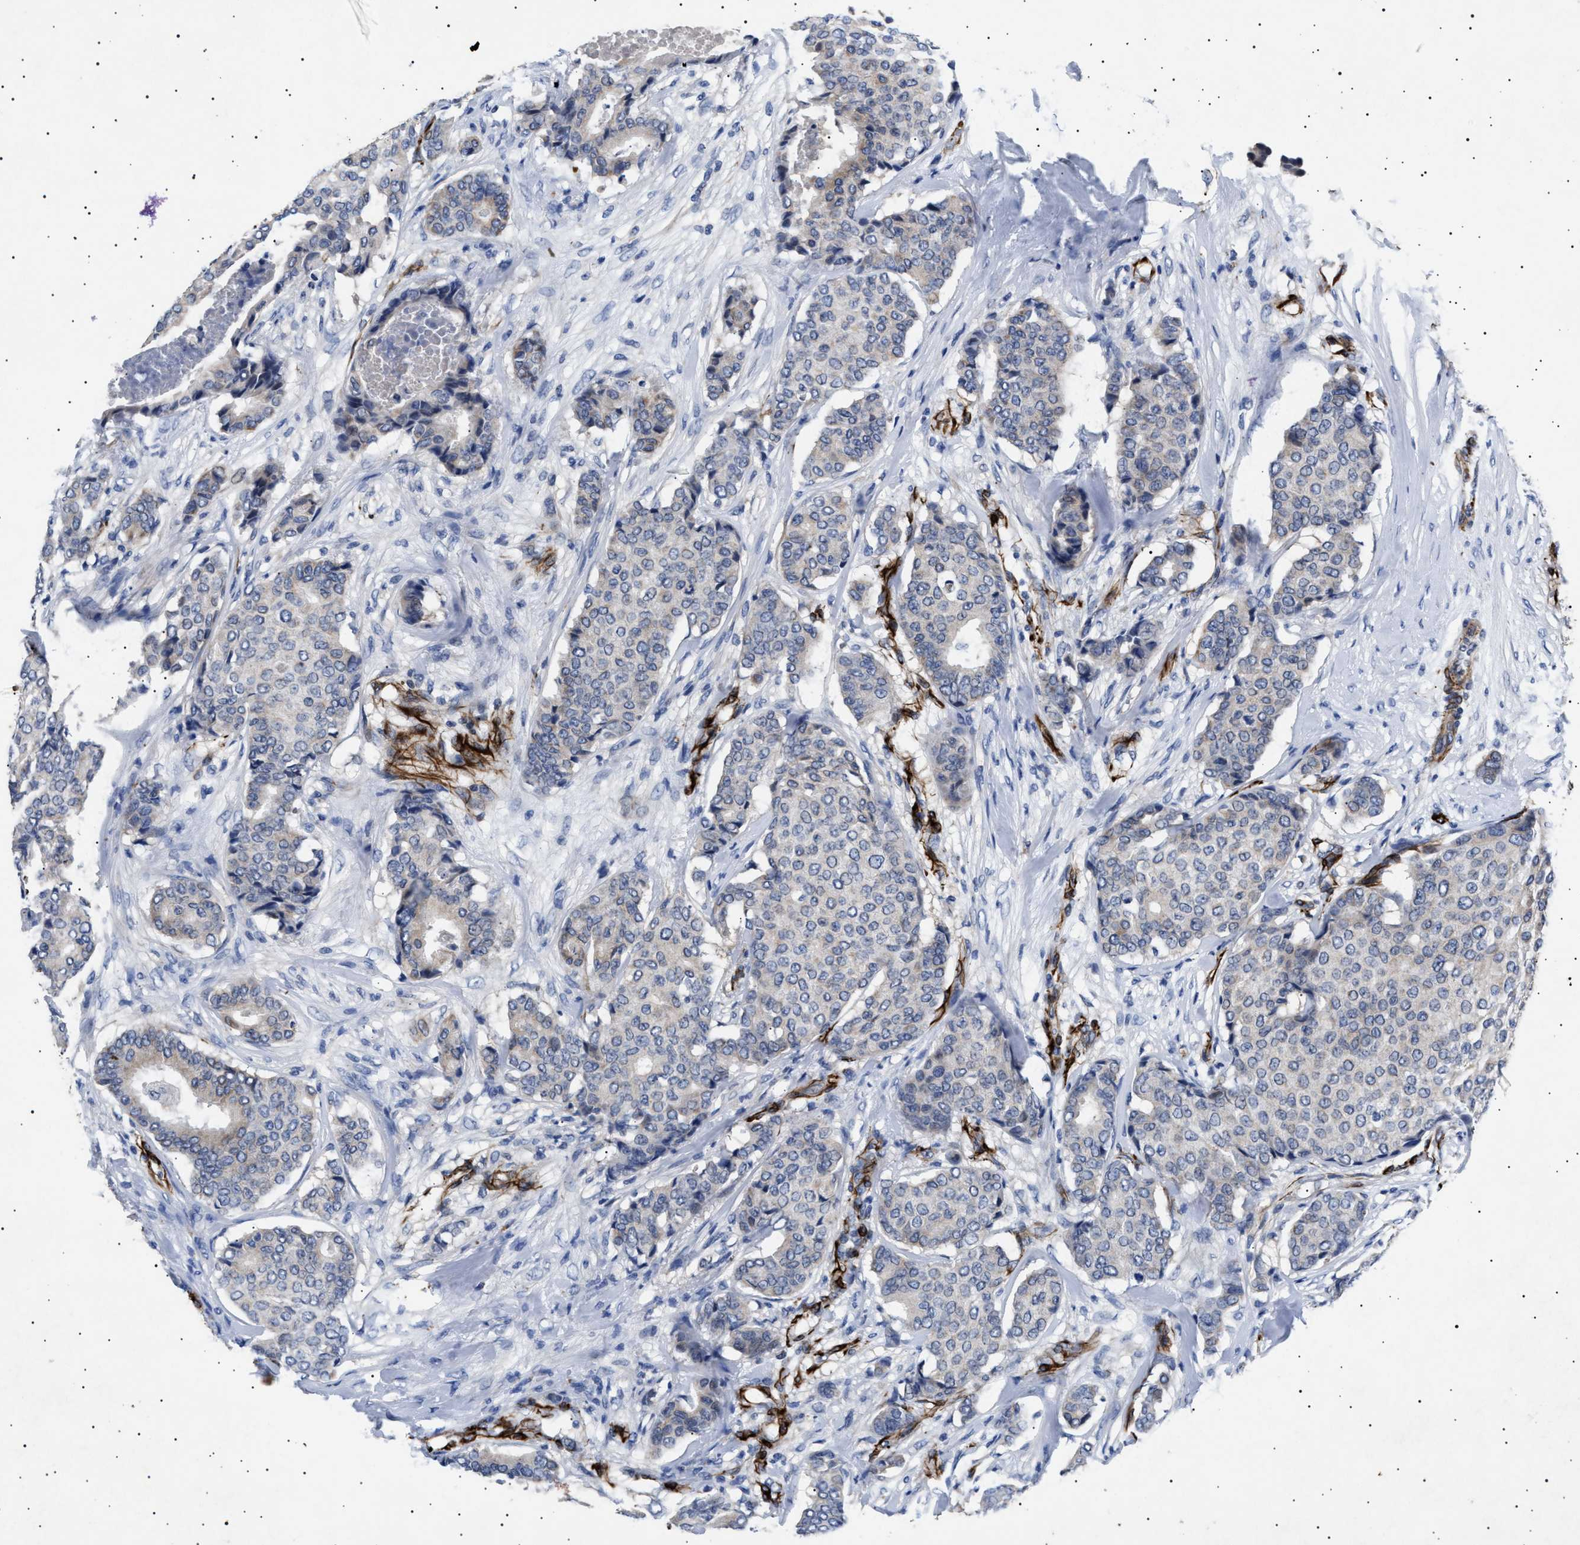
{"staining": {"intensity": "negative", "quantity": "none", "location": "none"}, "tissue": "breast cancer", "cell_type": "Tumor cells", "image_type": "cancer", "snomed": [{"axis": "morphology", "description": "Duct carcinoma"}, {"axis": "topography", "description": "Breast"}], "caption": "Protein analysis of breast infiltrating ductal carcinoma shows no significant expression in tumor cells. (Brightfield microscopy of DAB (3,3'-diaminobenzidine) immunohistochemistry at high magnification).", "gene": "OLFML2A", "patient": {"sex": "female", "age": 75}}